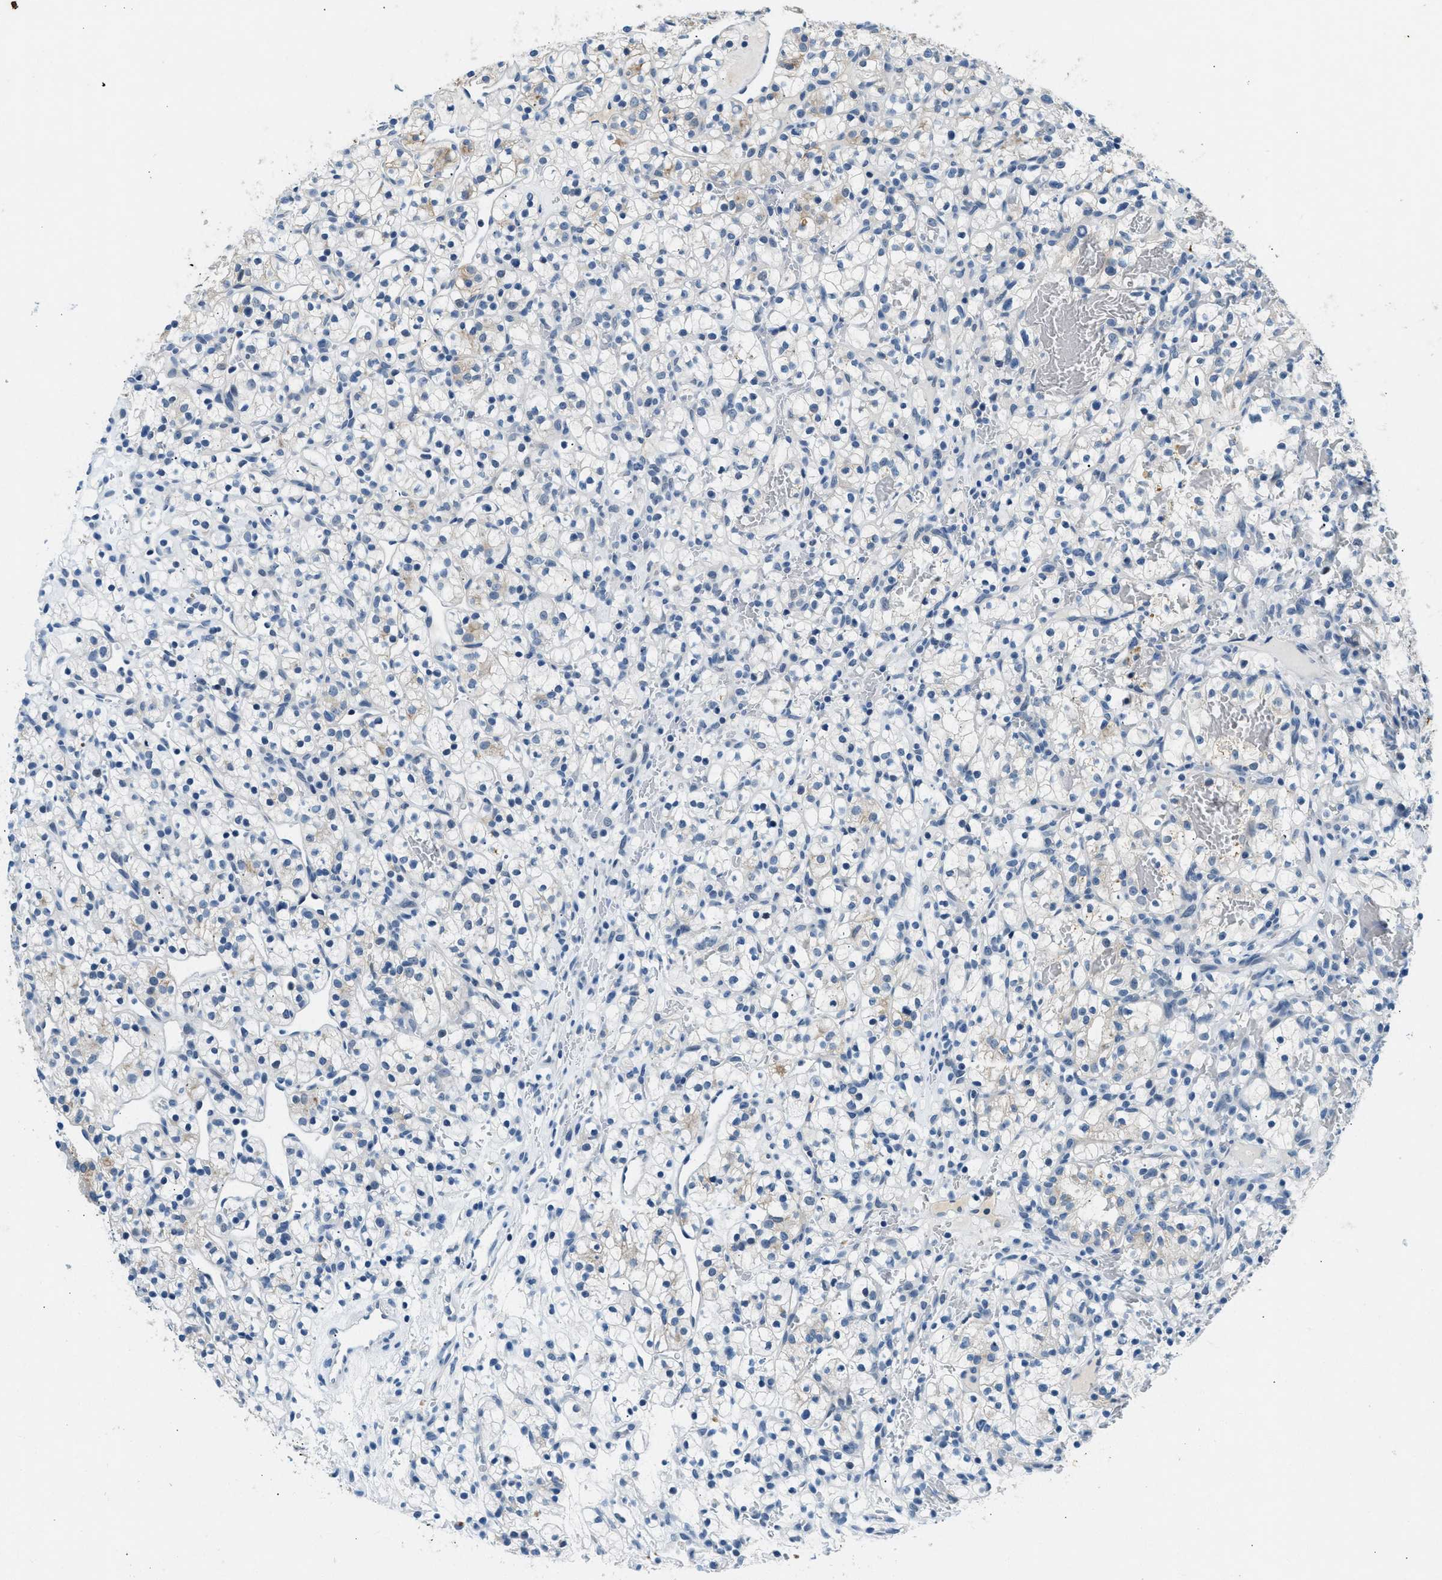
{"staining": {"intensity": "negative", "quantity": "none", "location": "none"}, "tissue": "renal cancer", "cell_type": "Tumor cells", "image_type": "cancer", "snomed": [{"axis": "morphology", "description": "Adenocarcinoma, NOS"}, {"axis": "topography", "description": "Kidney"}], "caption": "Tumor cells show no significant protein staining in renal adenocarcinoma. (IHC, brightfield microscopy, high magnification).", "gene": "CFAP20", "patient": {"sex": "female", "age": 57}}